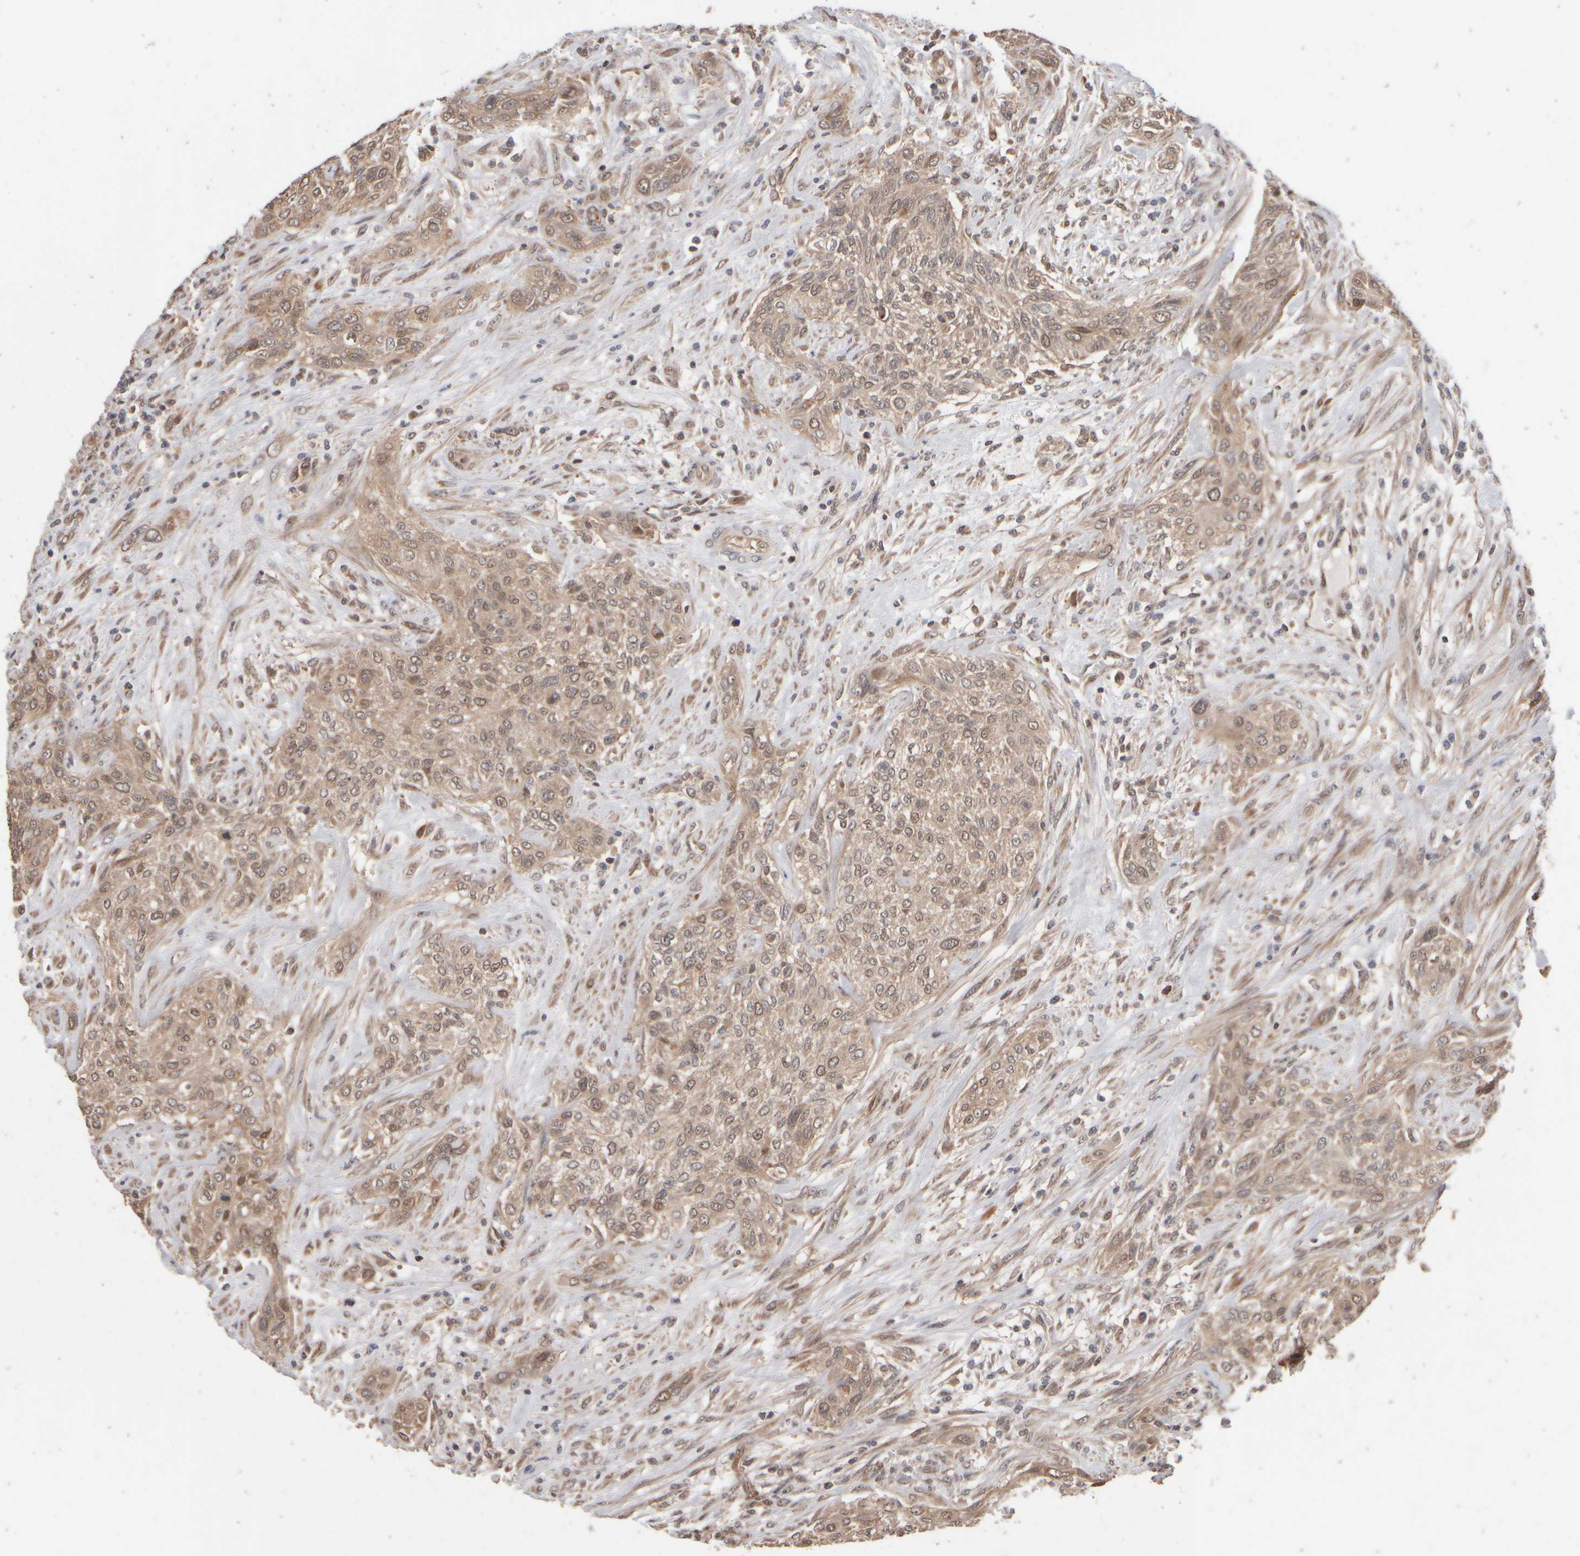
{"staining": {"intensity": "moderate", "quantity": ">75%", "location": "cytoplasmic/membranous,nuclear"}, "tissue": "urothelial cancer", "cell_type": "Tumor cells", "image_type": "cancer", "snomed": [{"axis": "morphology", "description": "Urothelial carcinoma, Low grade"}, {"axis": "morphology", "description": "Urothelial carcinoma, High grade"}, {"axis": "topography", "description": "Urinary bladder"}], "caption": "High-magnification brightfield microscopy of high-grade urothelial carcinoma stained with DAB (3,3'-diaminobenzidine) (brown) and counterstained with hematoxylin (blue). tumor cells exhibit moderate cytoplasmic/membranous and nuclear staining is identified in about>75% of cells. (Brightfield microscopy of DAB IHC at high magnification).", "gene": "ABHD11", "patient": {"sex": "male", "age": 35}}